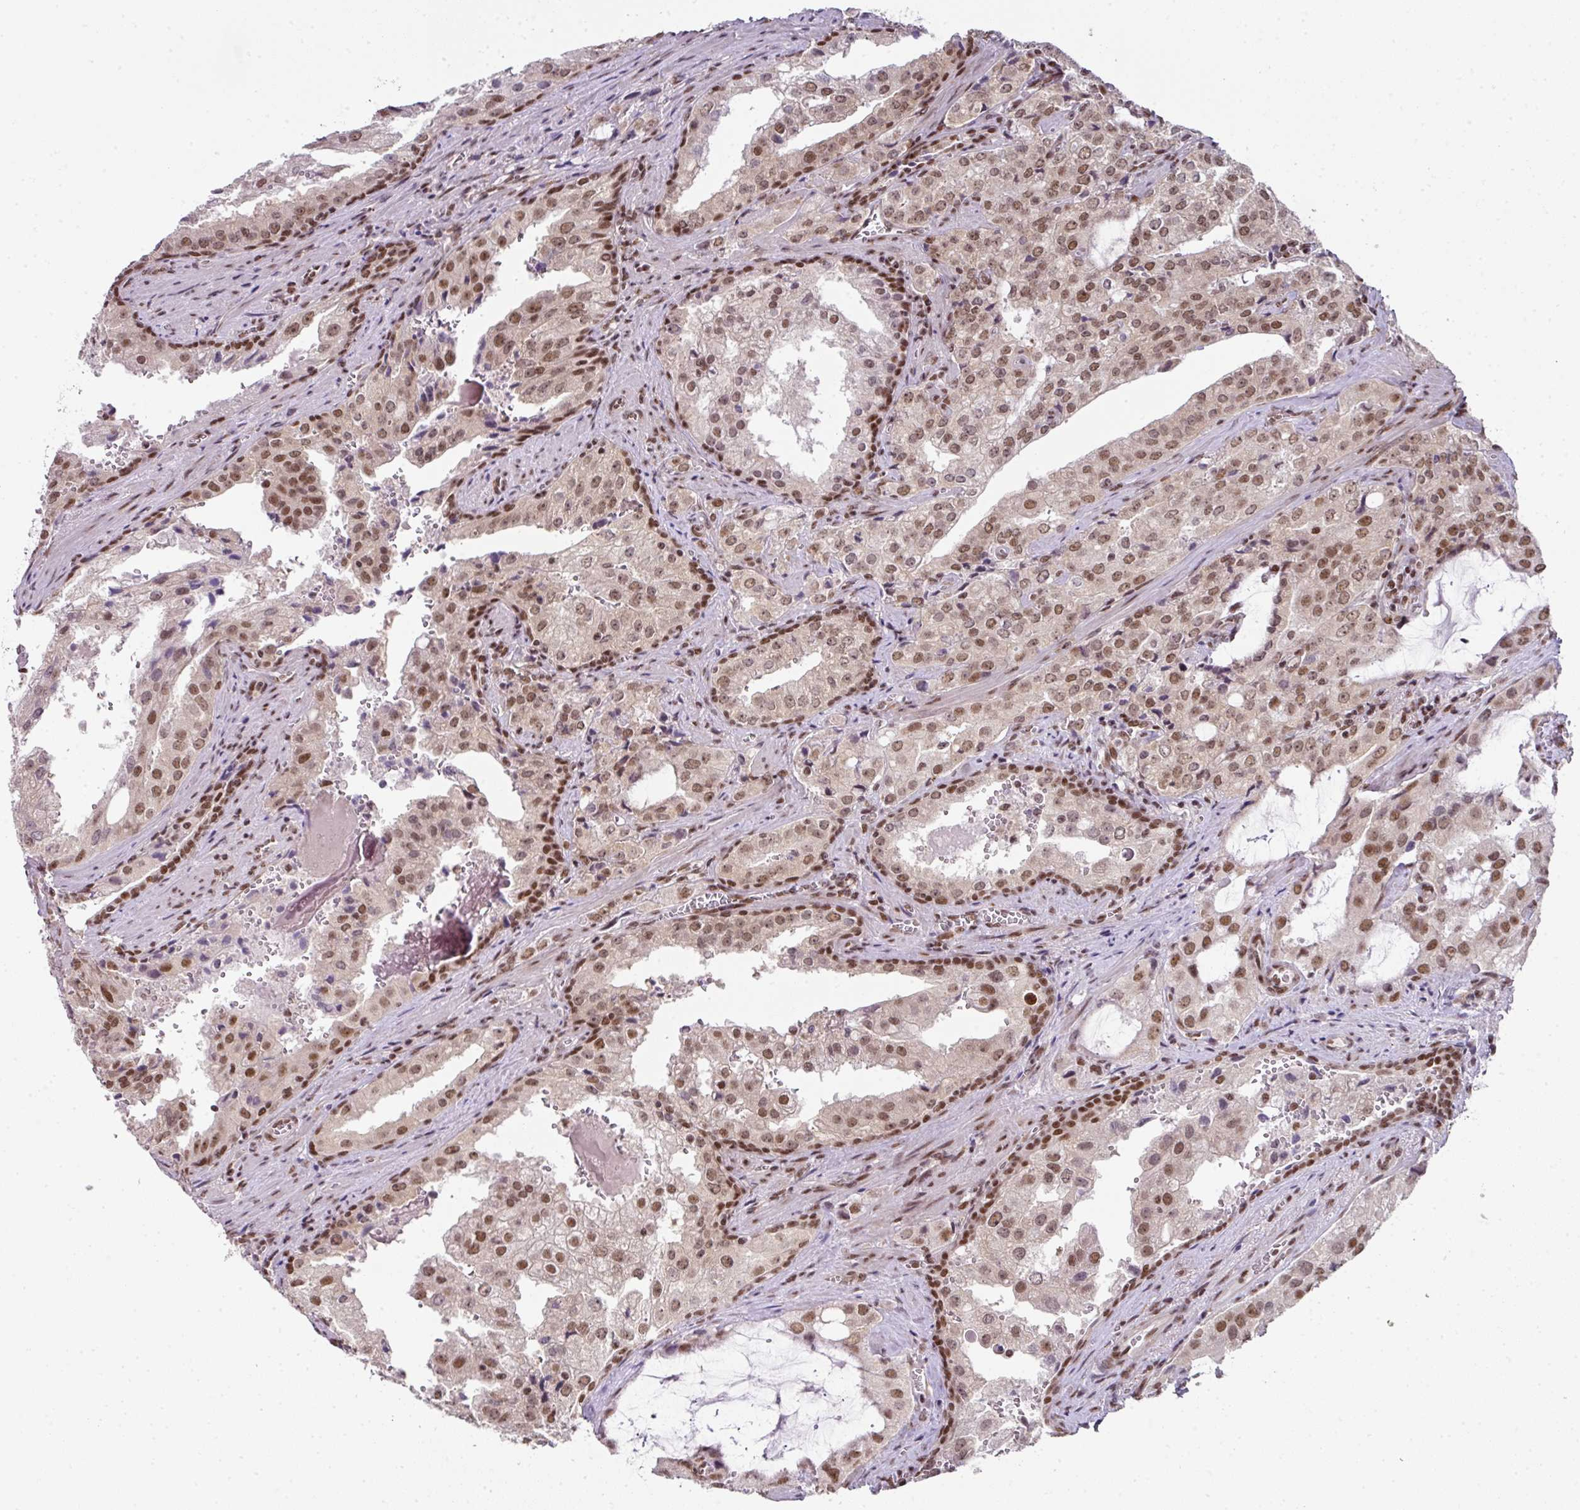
{"staining": {"intensity": "moderate", "quantity": "25%-75%", "location": "nuclear"}, "tissue": "prostate cancer", "cell_type": "Tumor cells", "image_type": "cancer", "snomed": [{"axis": "morphology", "description": "Adenocarcinoma, High grade"}, {"axis": "topography", "description": "Prostate"}], "caption": "A micrograph of high-grade adenocarcinoma (prostate) stained for a protein displays moderate nuclear brown staining in tumor cells.", "gene": "NFYA", "patient": {"sex": "male", "age": 68}}